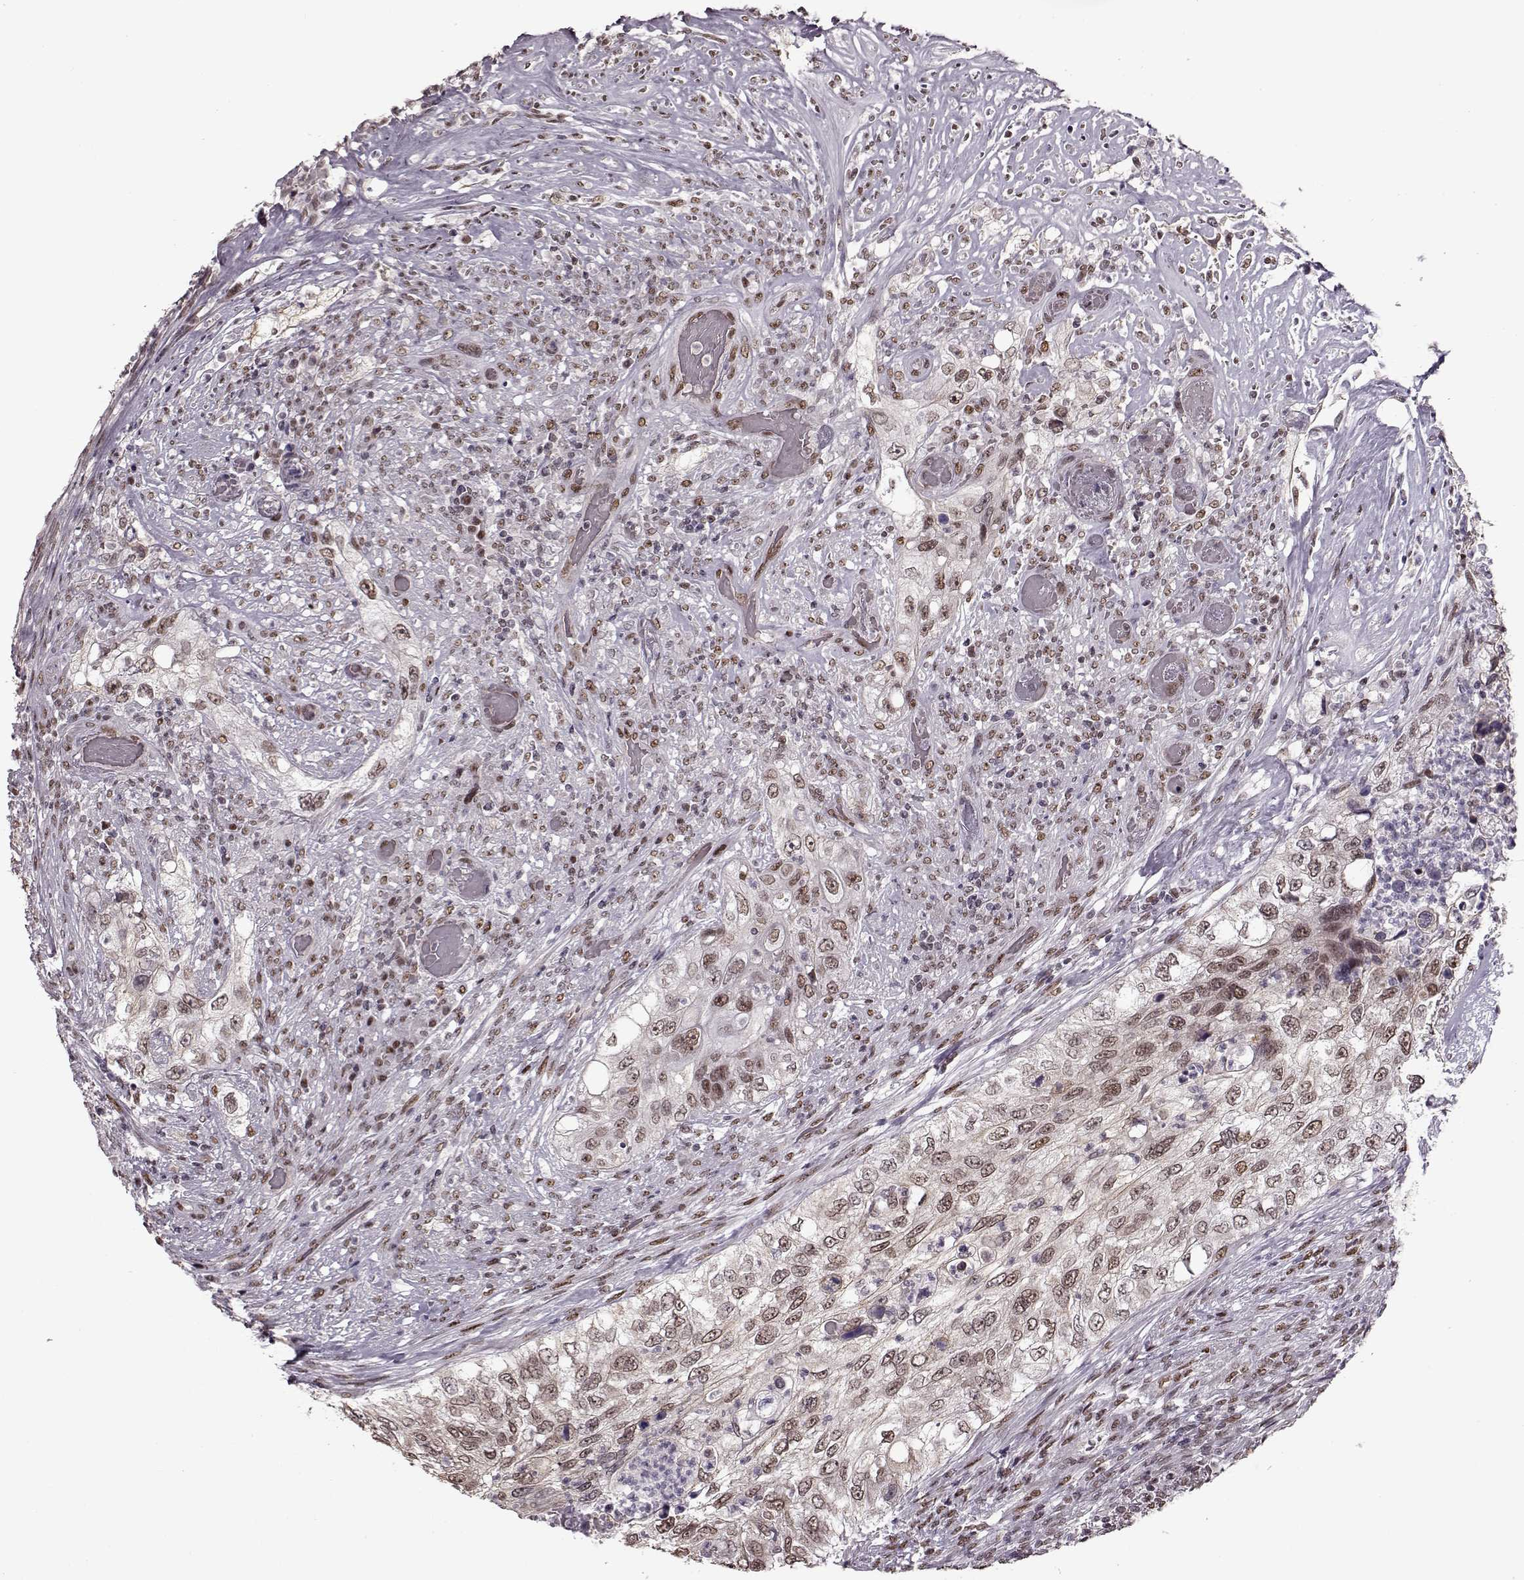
{"staining": {"intensity": "weak", "quantity": ">75%", "location": "nuclear"}, "tissue": "urothelial cancer", "cell_type": "Tumor cells", "image_type": "cancer", "snomed": [{"axis": "morphology", "description": "Urothelial carcinoma, High grade"}, {"axis": "topography", "description": "Urinary bladder"}], "caption": "A histopathology image of urothelial carcinoma (high-grade) stained for a protein reveals weak nuclear brown staining in tumor cells. (DAB IHC, brown staining for protein, blue staining for nuclei).", "gene": "FTO", "patient": {"sex": "female", "age": 60}}